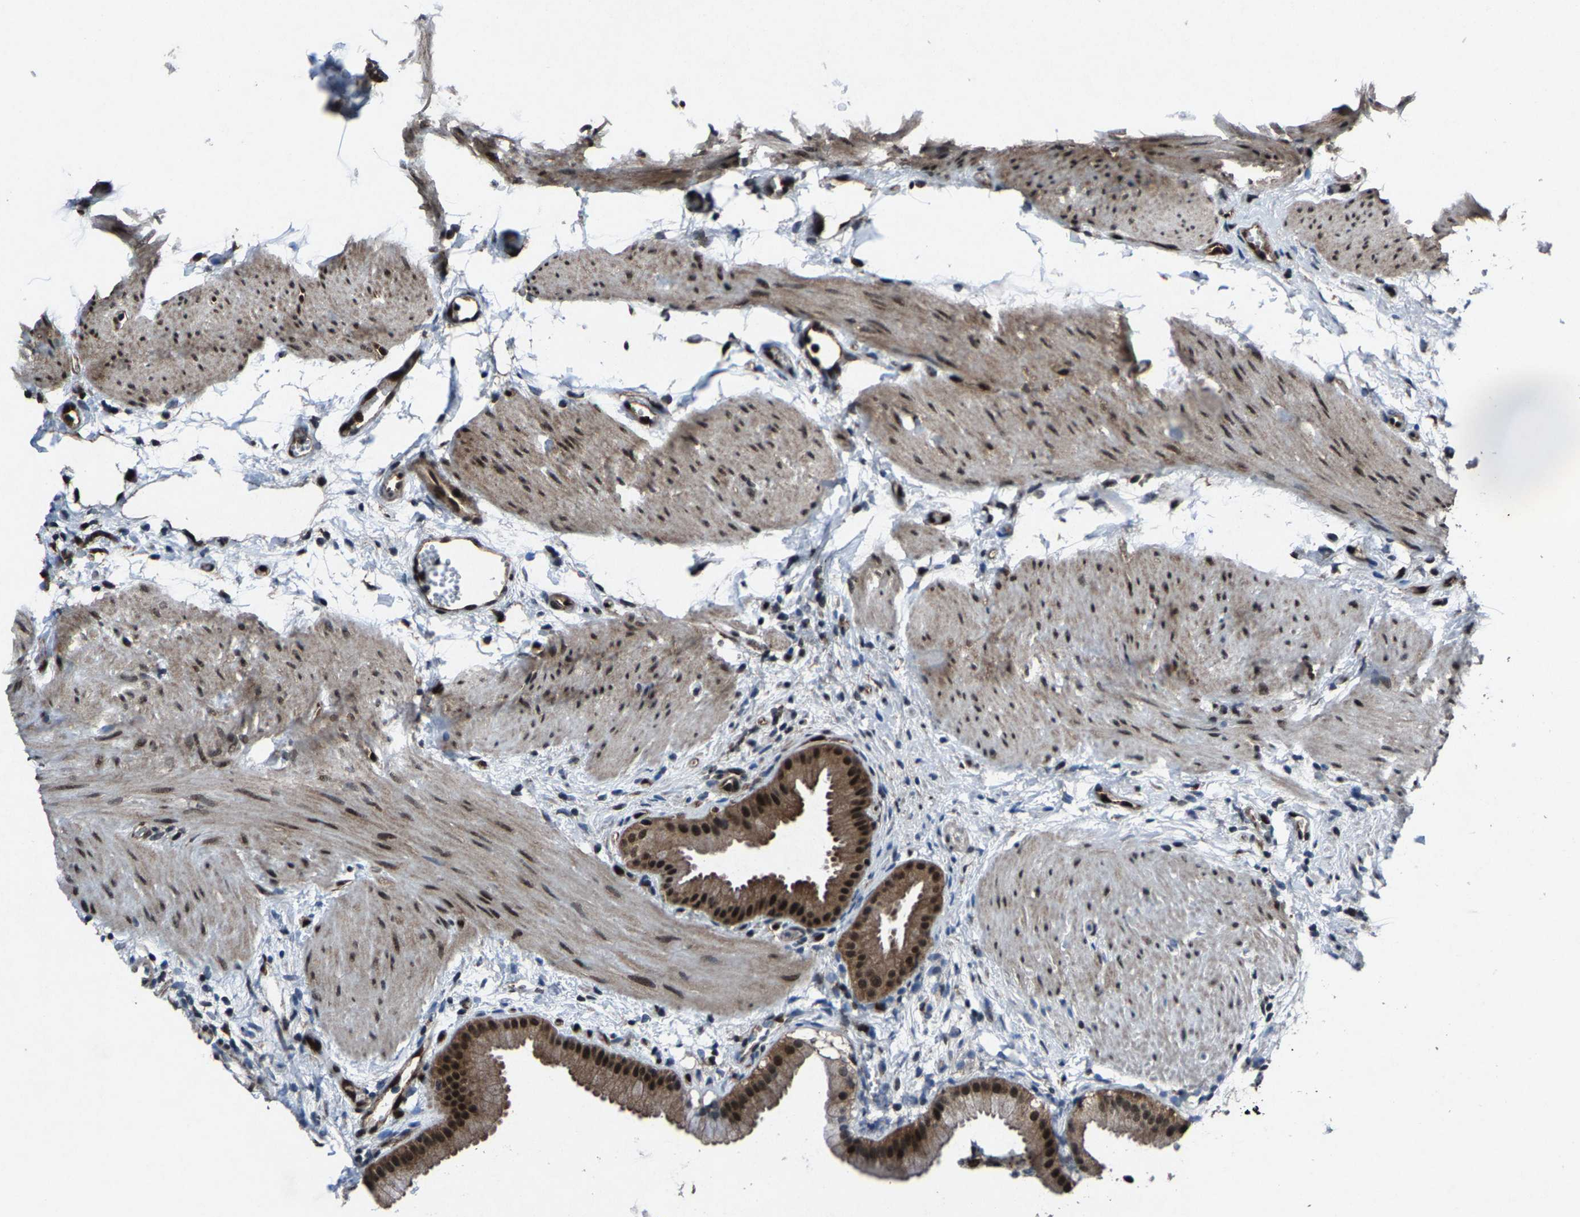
{"staining": {"intensity": "strong", "quantity": "25%-75%", "location": "cytoplasmic/membranous,nuclear"}, "tissue": "gallbladder", "cell_type": "Glandular cells", "image_type": "normal", "snomed": [{"axis": "morphology", "description": "Normal tissue, NOS"}, {"axis": "topography", "description": "Gallbladder"}], "caption": "Protein staining exhibits strong cytoplasmic/membranous,nuclear expression in about 25%-75% of glandular cells in benign gallbladder. Nuclei are stained in blue.", "gene": "ATXN3", "patient": {"sex": "female", "age": 64}}